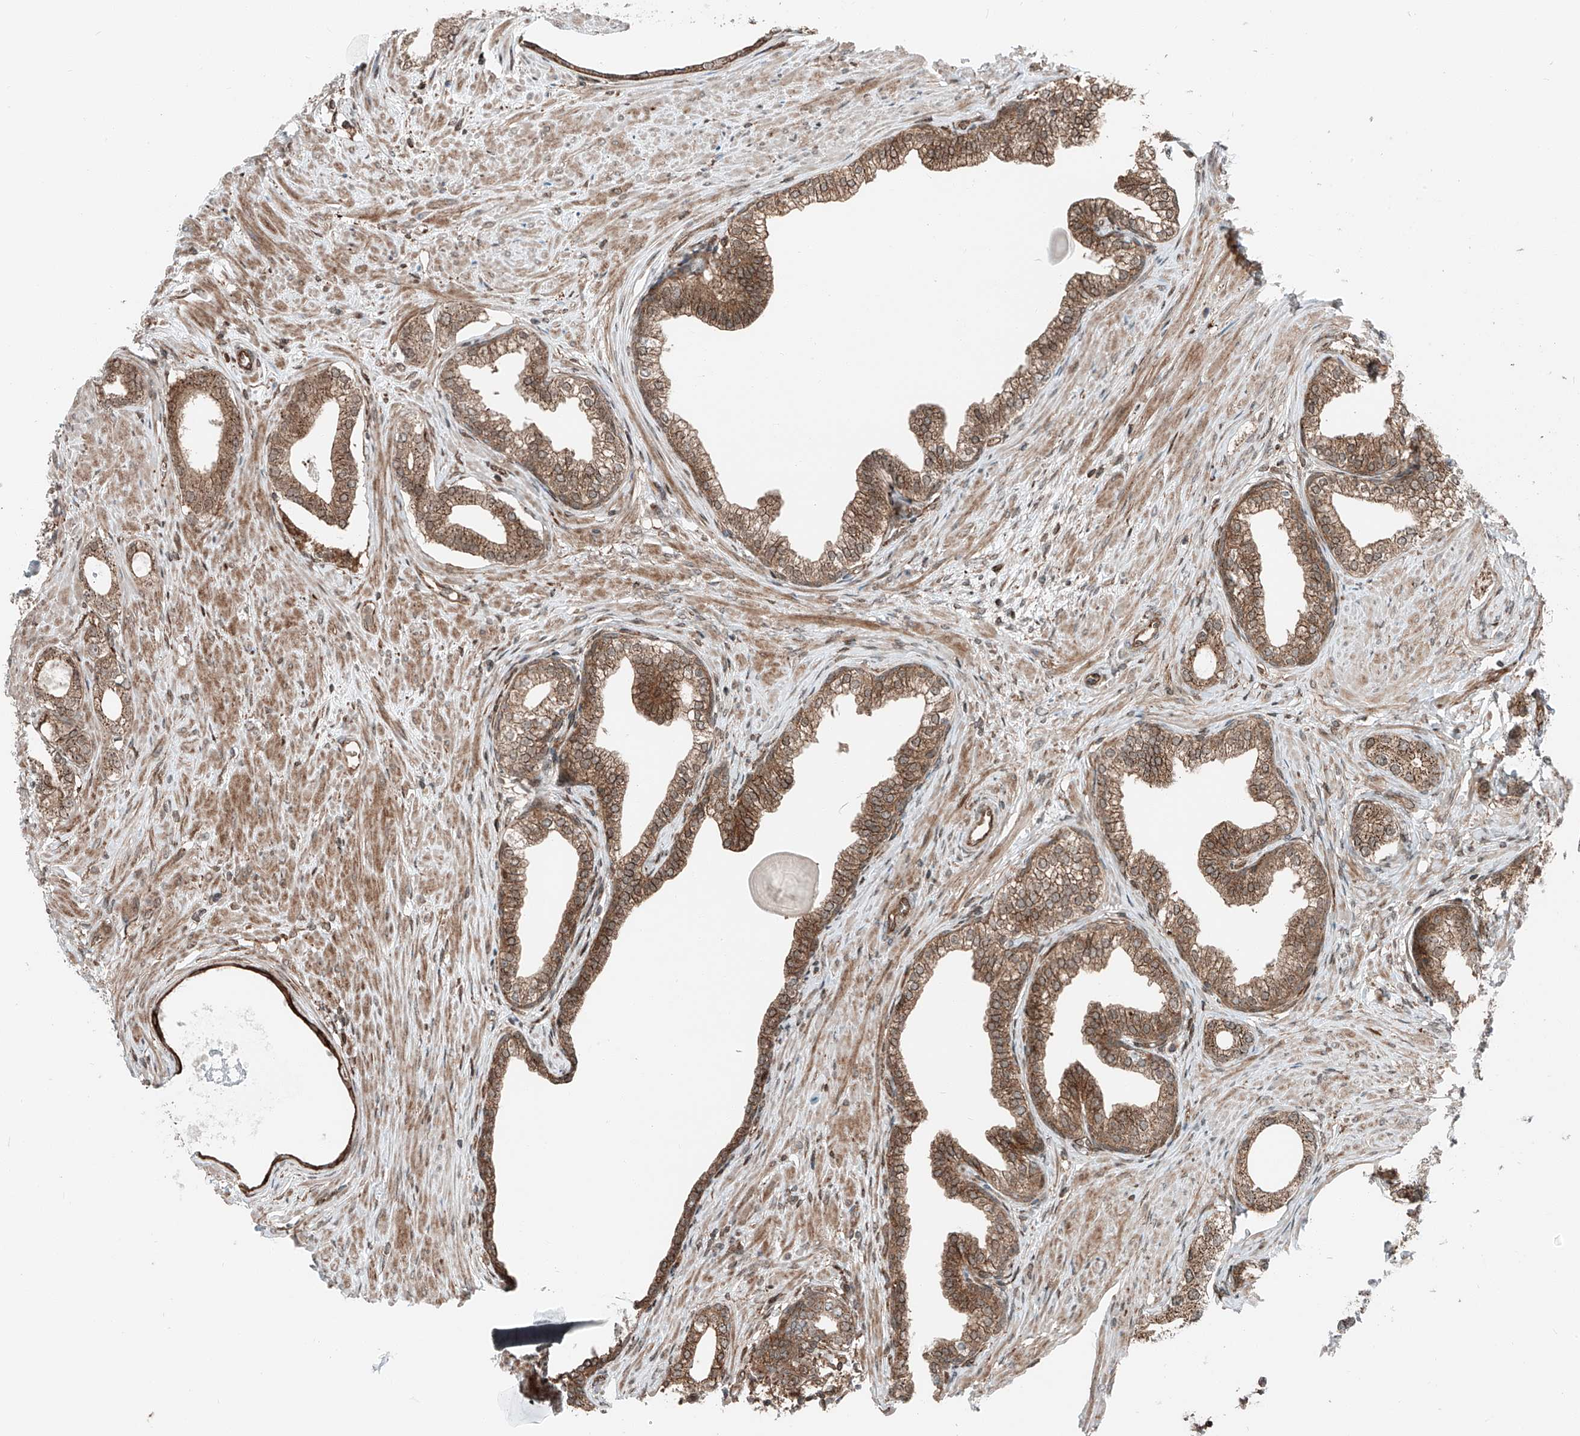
{"staining": {"intensity": "moderate", "quantity": ">75%", "location": "cytoplasmic/membranous"}, "tissue": "prostate cancer", "cell_type": "Tumor cells", "image_type": "cancer", "snomed": [{"axis": "morphology", "description": "Adenocarcinoma, High grade"}, {"axis": "topography", "description": "Prostate"}], "caption": "A brown stain labels moderate cytoplasmic/membranous positivity of a protein in human prostate cancer (high-grade adenocarcinoma) tumor cells.", "gene": "USP48", "patient": {"sex": "male", "age": 63}}